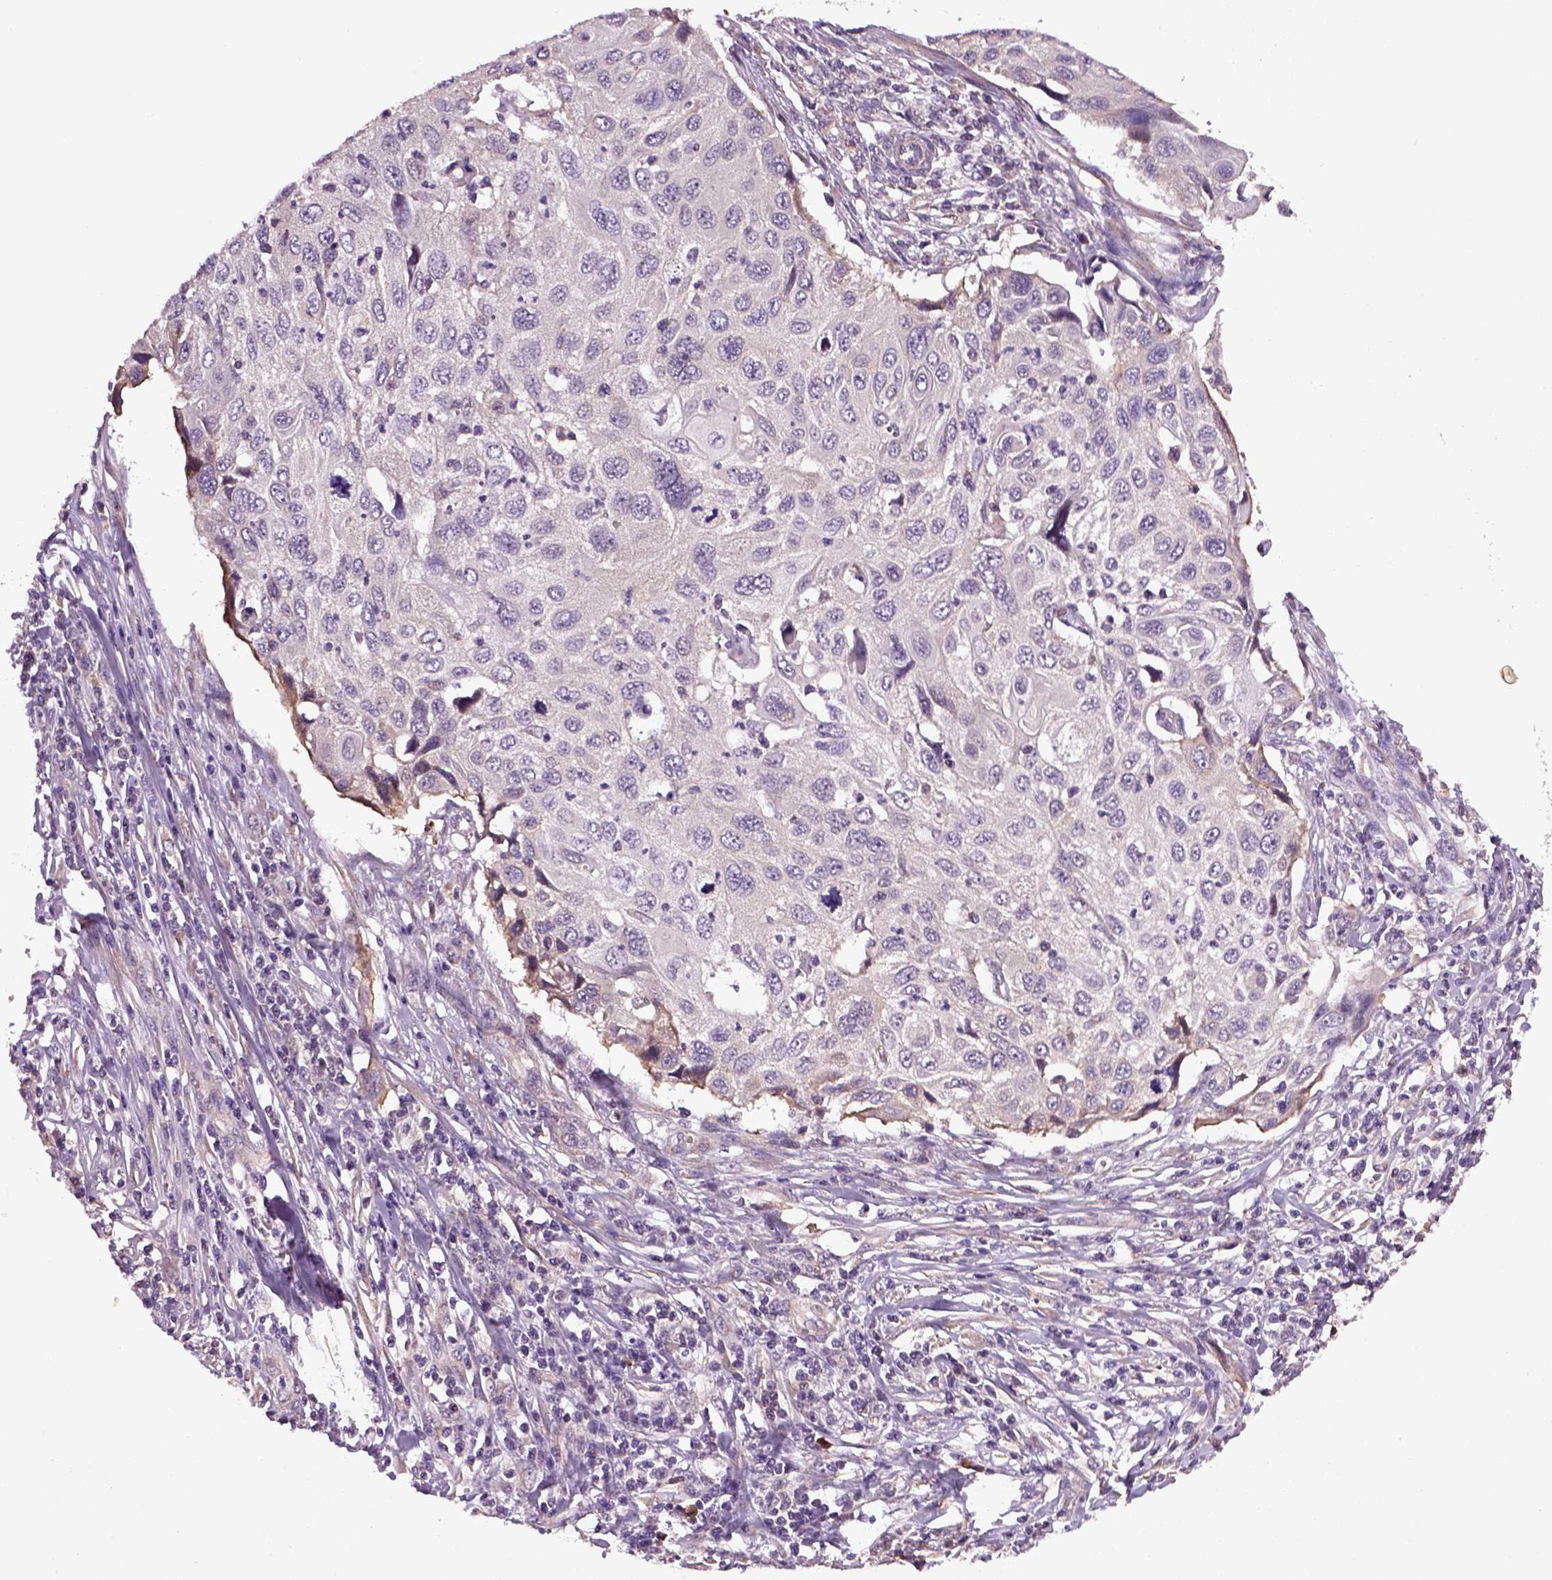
{"staining": {"intensity": "negative", "quantity": "none", "location": "none"}, "tissue": "cervical cancer", "cell_type": "Tumor cells", "image_type": "cancer", "snomed": [{"axis": "morphology", "description": "Squamous cell carcinoma, NOS"}, {"axis": "topography", "description": "Cervix"}], "caption": "An immunohistochemistry micrograph of cervical squamous cell carcinoma is shown. There is no staining in tumor cells of cervical squamous cell carcinoma.", "gene": "TPRG1", "patient": {"sex": "female", "age": 70}}